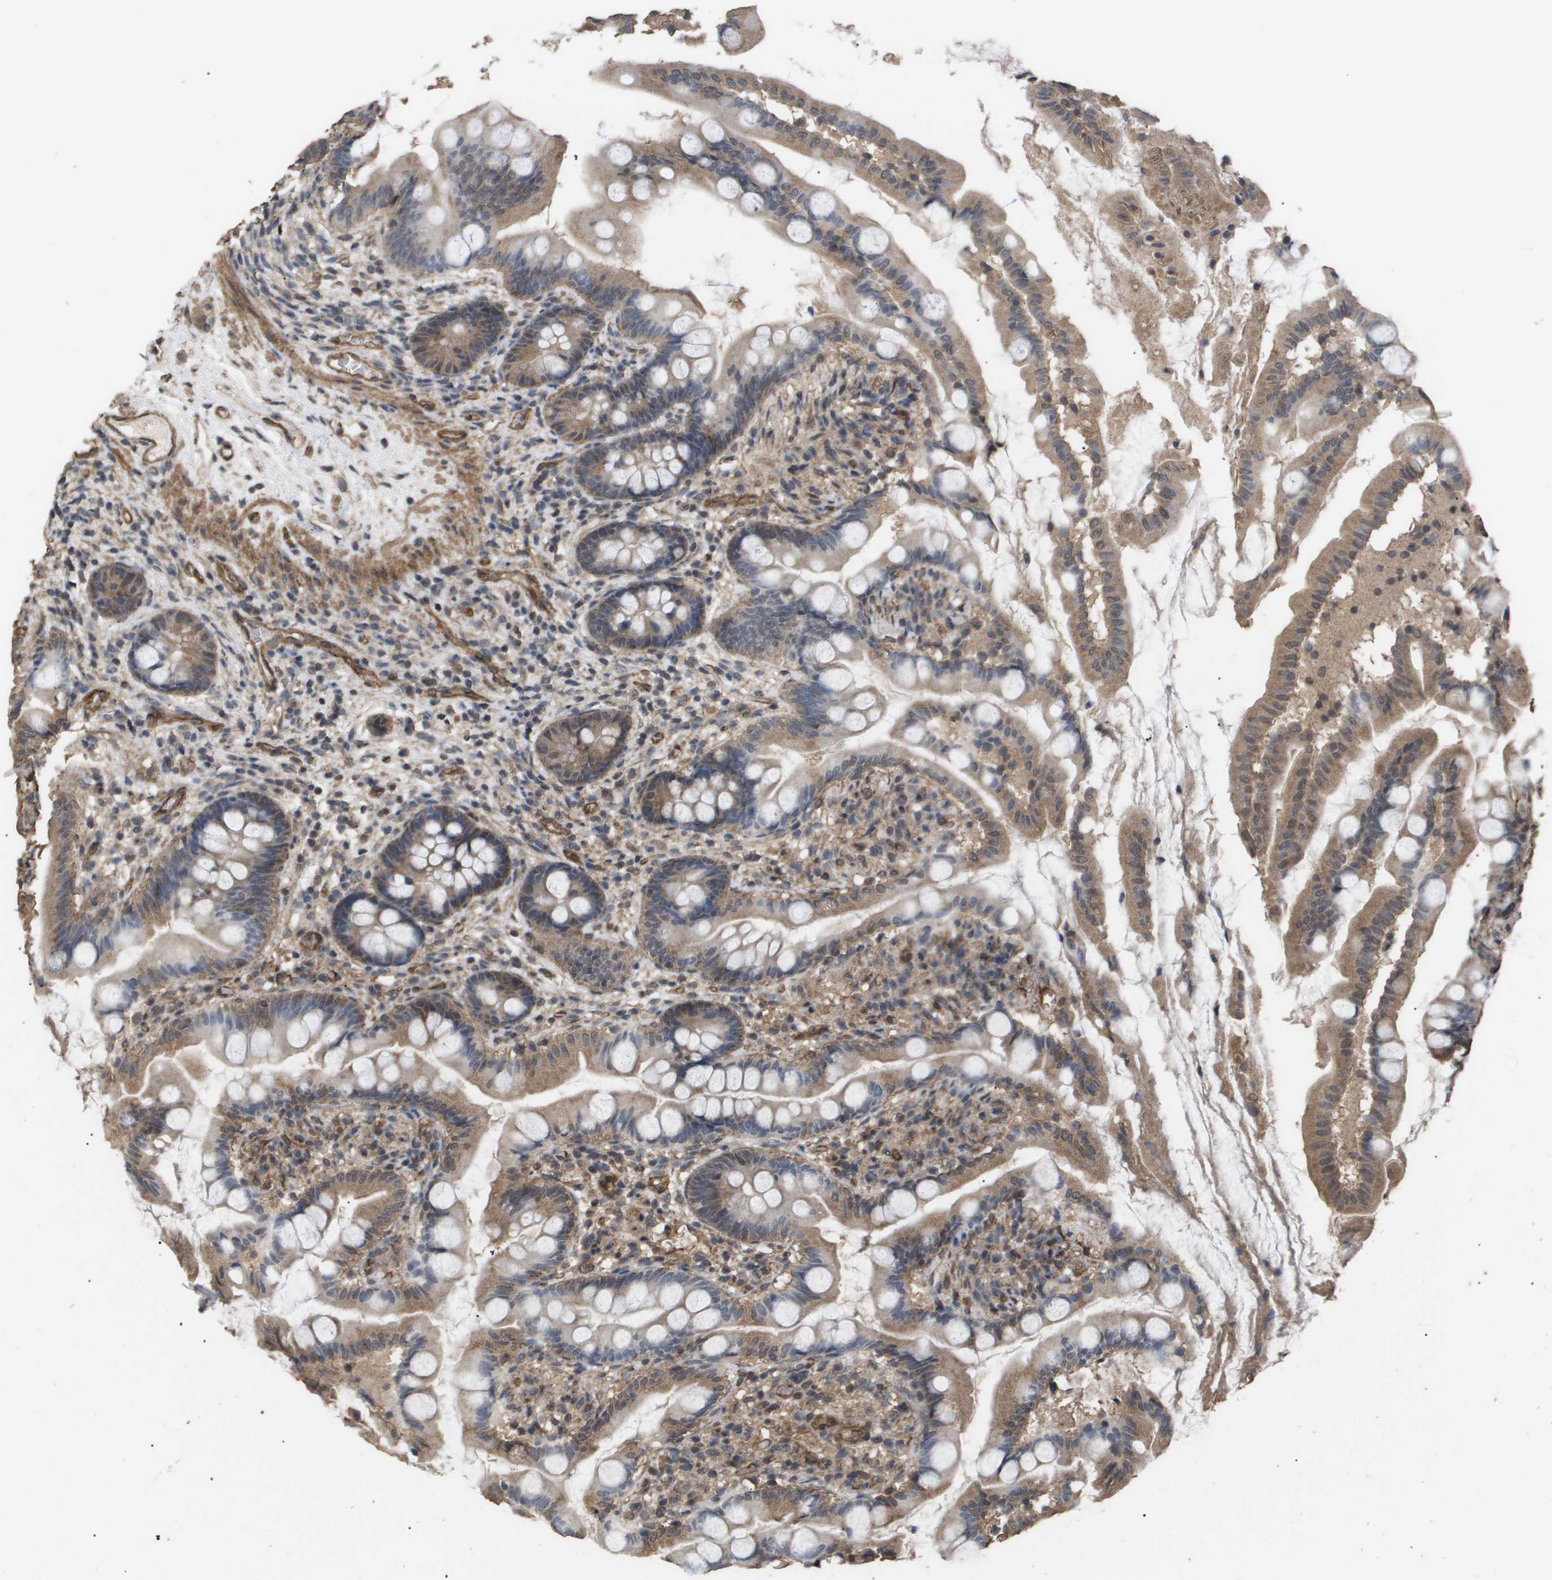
{"staining": {"intensity": "moderate", "quantity": ">75%", "location": "cytoplasmic/membranous"}, "tissue": "small intestine", "cell_type": "Glandular cells", "image_type": "normal", "snomed": [{"axis": "morphology", "description": "Normal tissue, NOS"}, {"axis": "topography", "description": "Small intestine"}], "caption": "Protein positivity by immunohistochemistry (IHC) demonstrates moderate cytoplasmic/membranous expression in about >75% of glandular cells in normal small intestine.", "gene": "CUL5", "patient": {"sex": "female", "age": 56}}